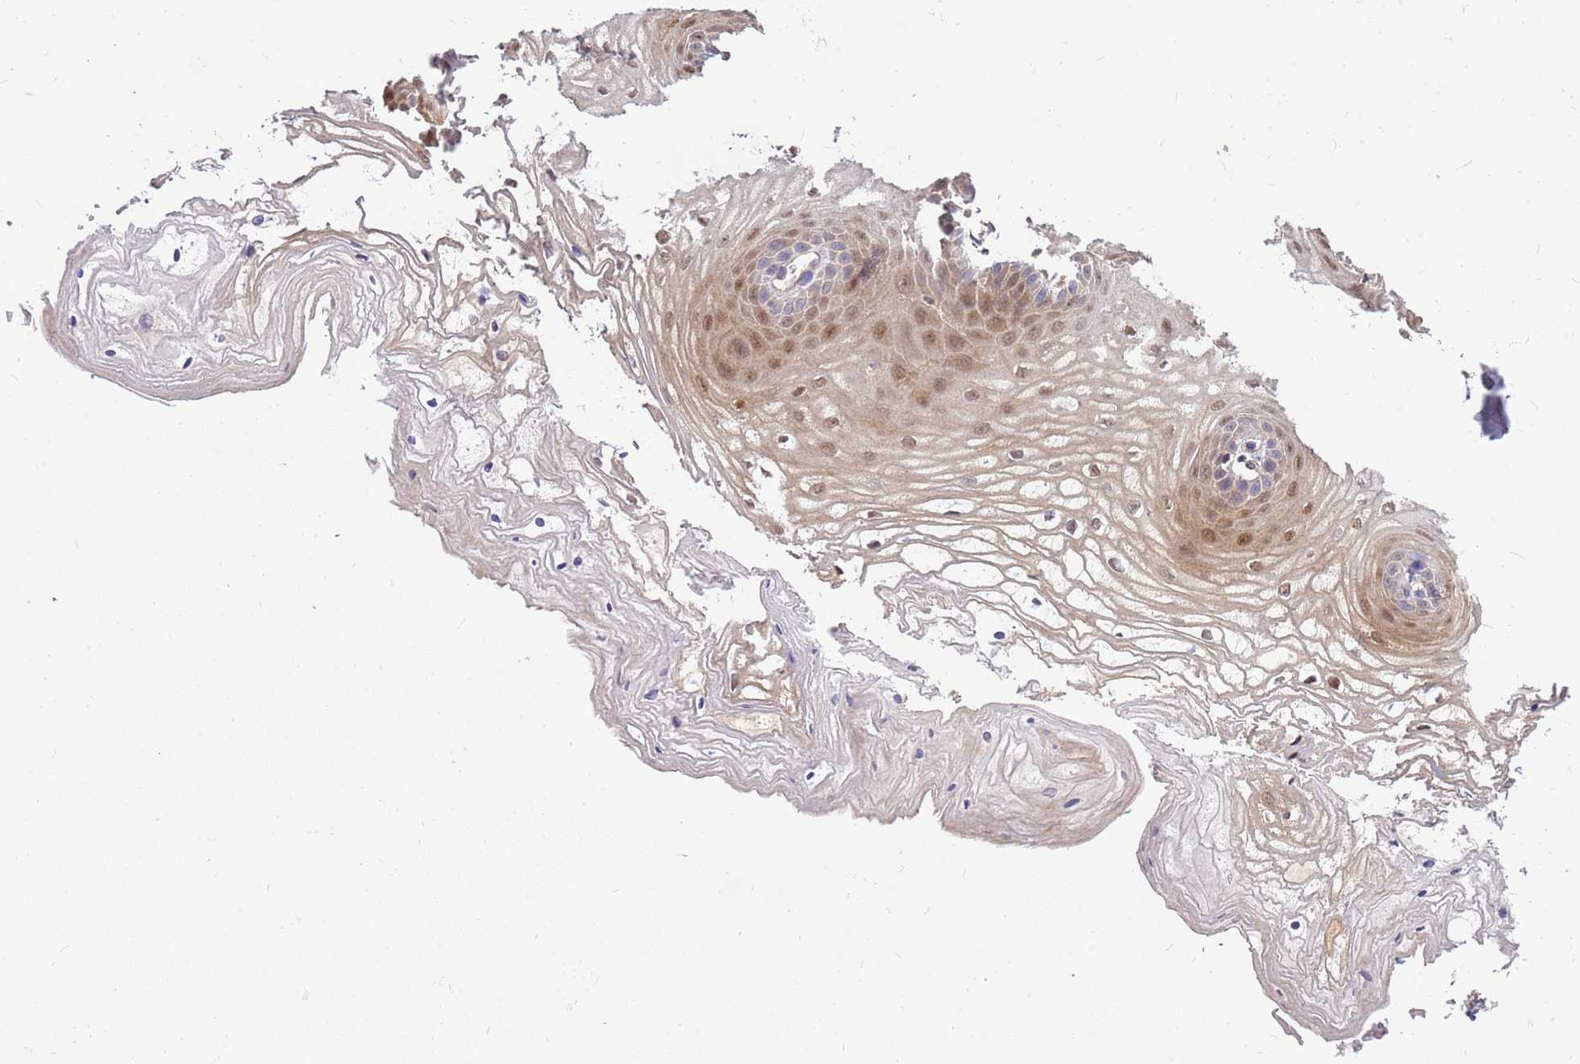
{"staining": {"intensity": "moderate", "quantity": ">75%", "location": "cytoplasmic/membranous,nuclear"}, "tissue": "vagina", "cell_type": "Squamous epithelial cells", "image_type": "normal", "snomed": [{"axis": "morphology", "description": "Normal tissue, NOS"}, {"axis": "topography", "description": "Vagina"}], "caption": "This image demonstrates benign vagina stained with immunohistochemistry (IHC) to label a protein in brown. The cytoplasmic/membranous,nuclear of squamous epithelial cells show moderate positivity for the protein. Nuclei are counter-stained blue.", "gene": "MVD", "patient": {"sex": "female", "age": 68}}